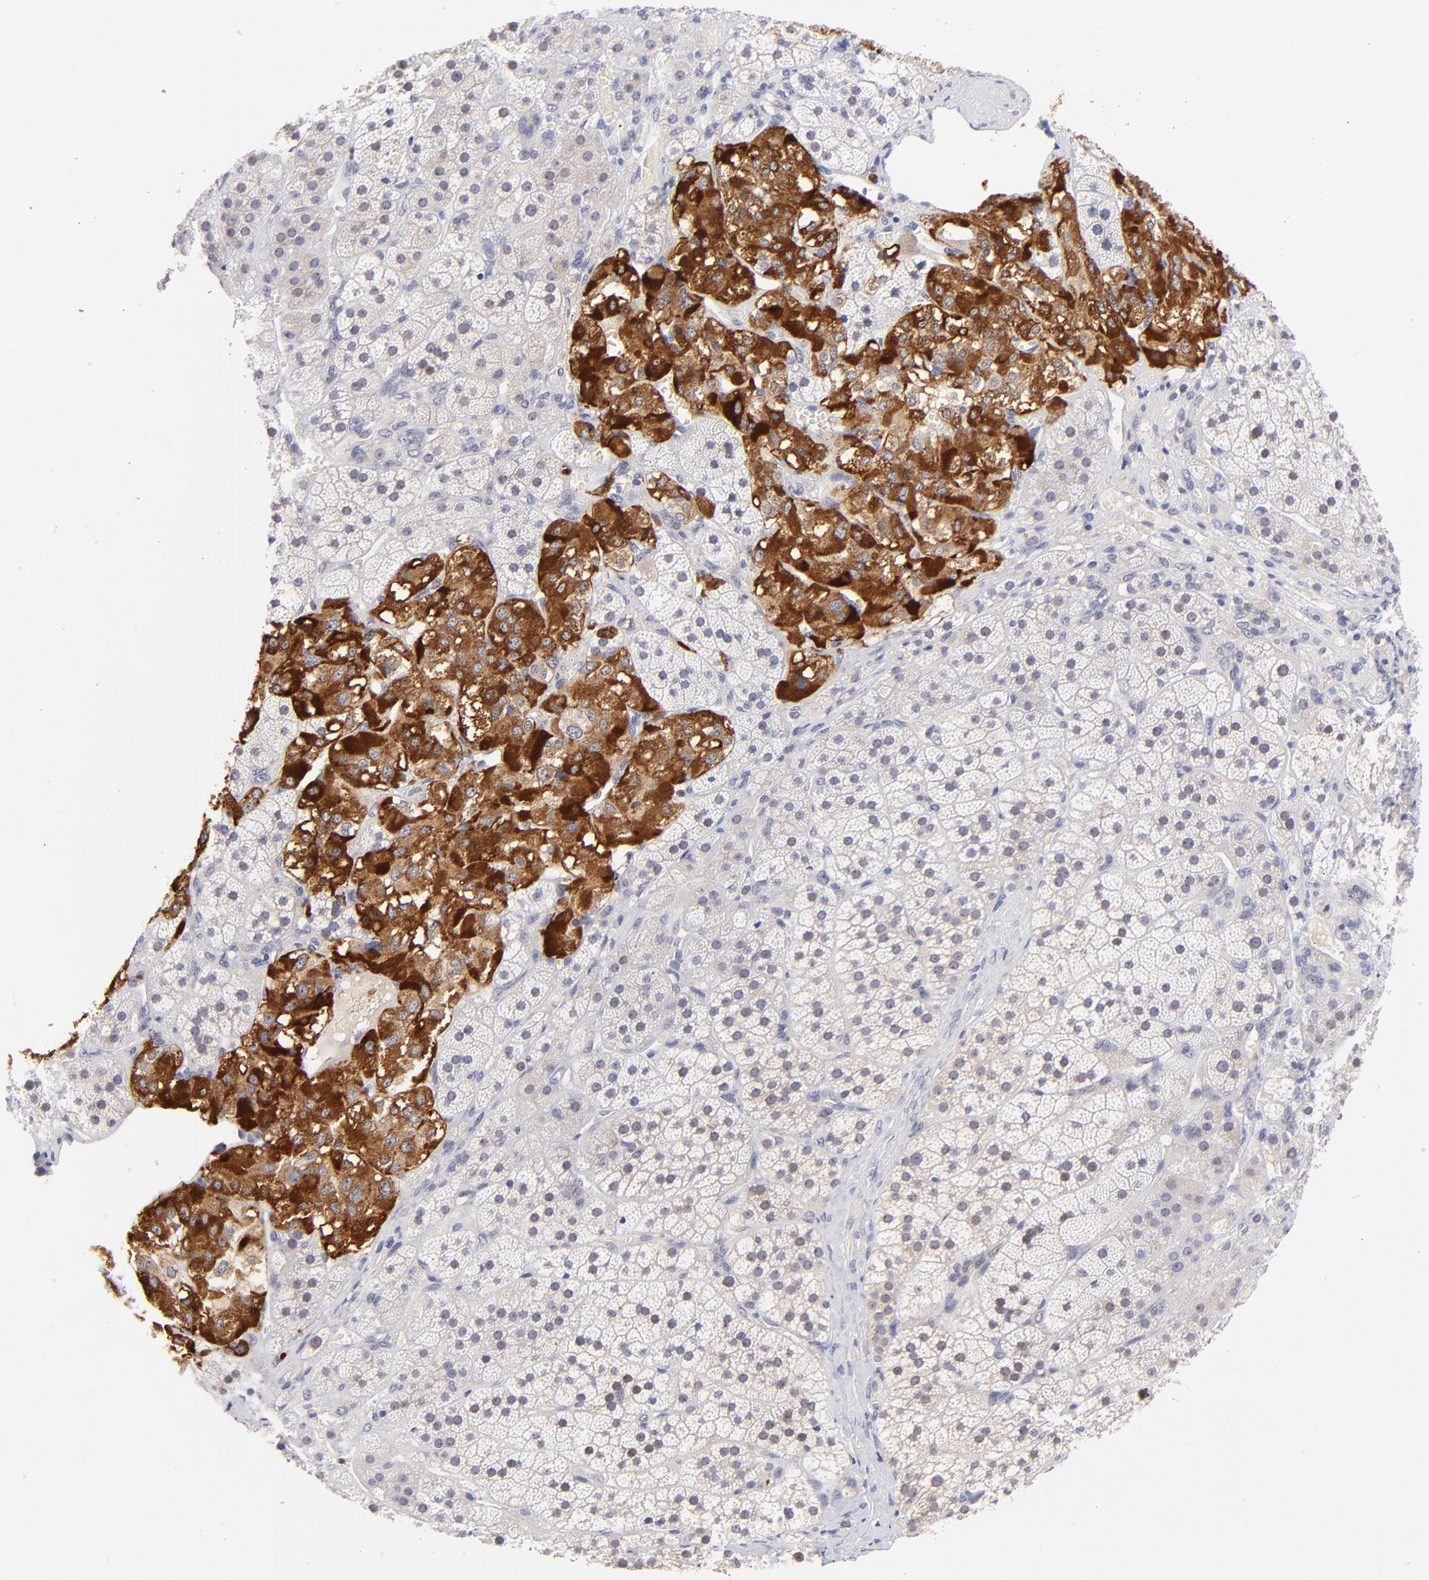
{"staining": {"intensity": "strong", "quantity": "<25%", "location": "cytoplasmic/membranous"}, "tissue": "adrenal gland", "cell_type": "Glandular cells", "image_type": "normal", "snomed": [{"axis": "morphology", "description": "Normal tissue, NOS"}, {"axis": "topography", "description": "Adrenal gland"}], "caption": "Immunohistochemical staining of benign adrenal gland reveals medium levels of strong cytoplasmic/membranous staining in approximately <25% of glandular cells.", "gene": "ZNF155", "patient": {"sex": "female", "age": 44}}